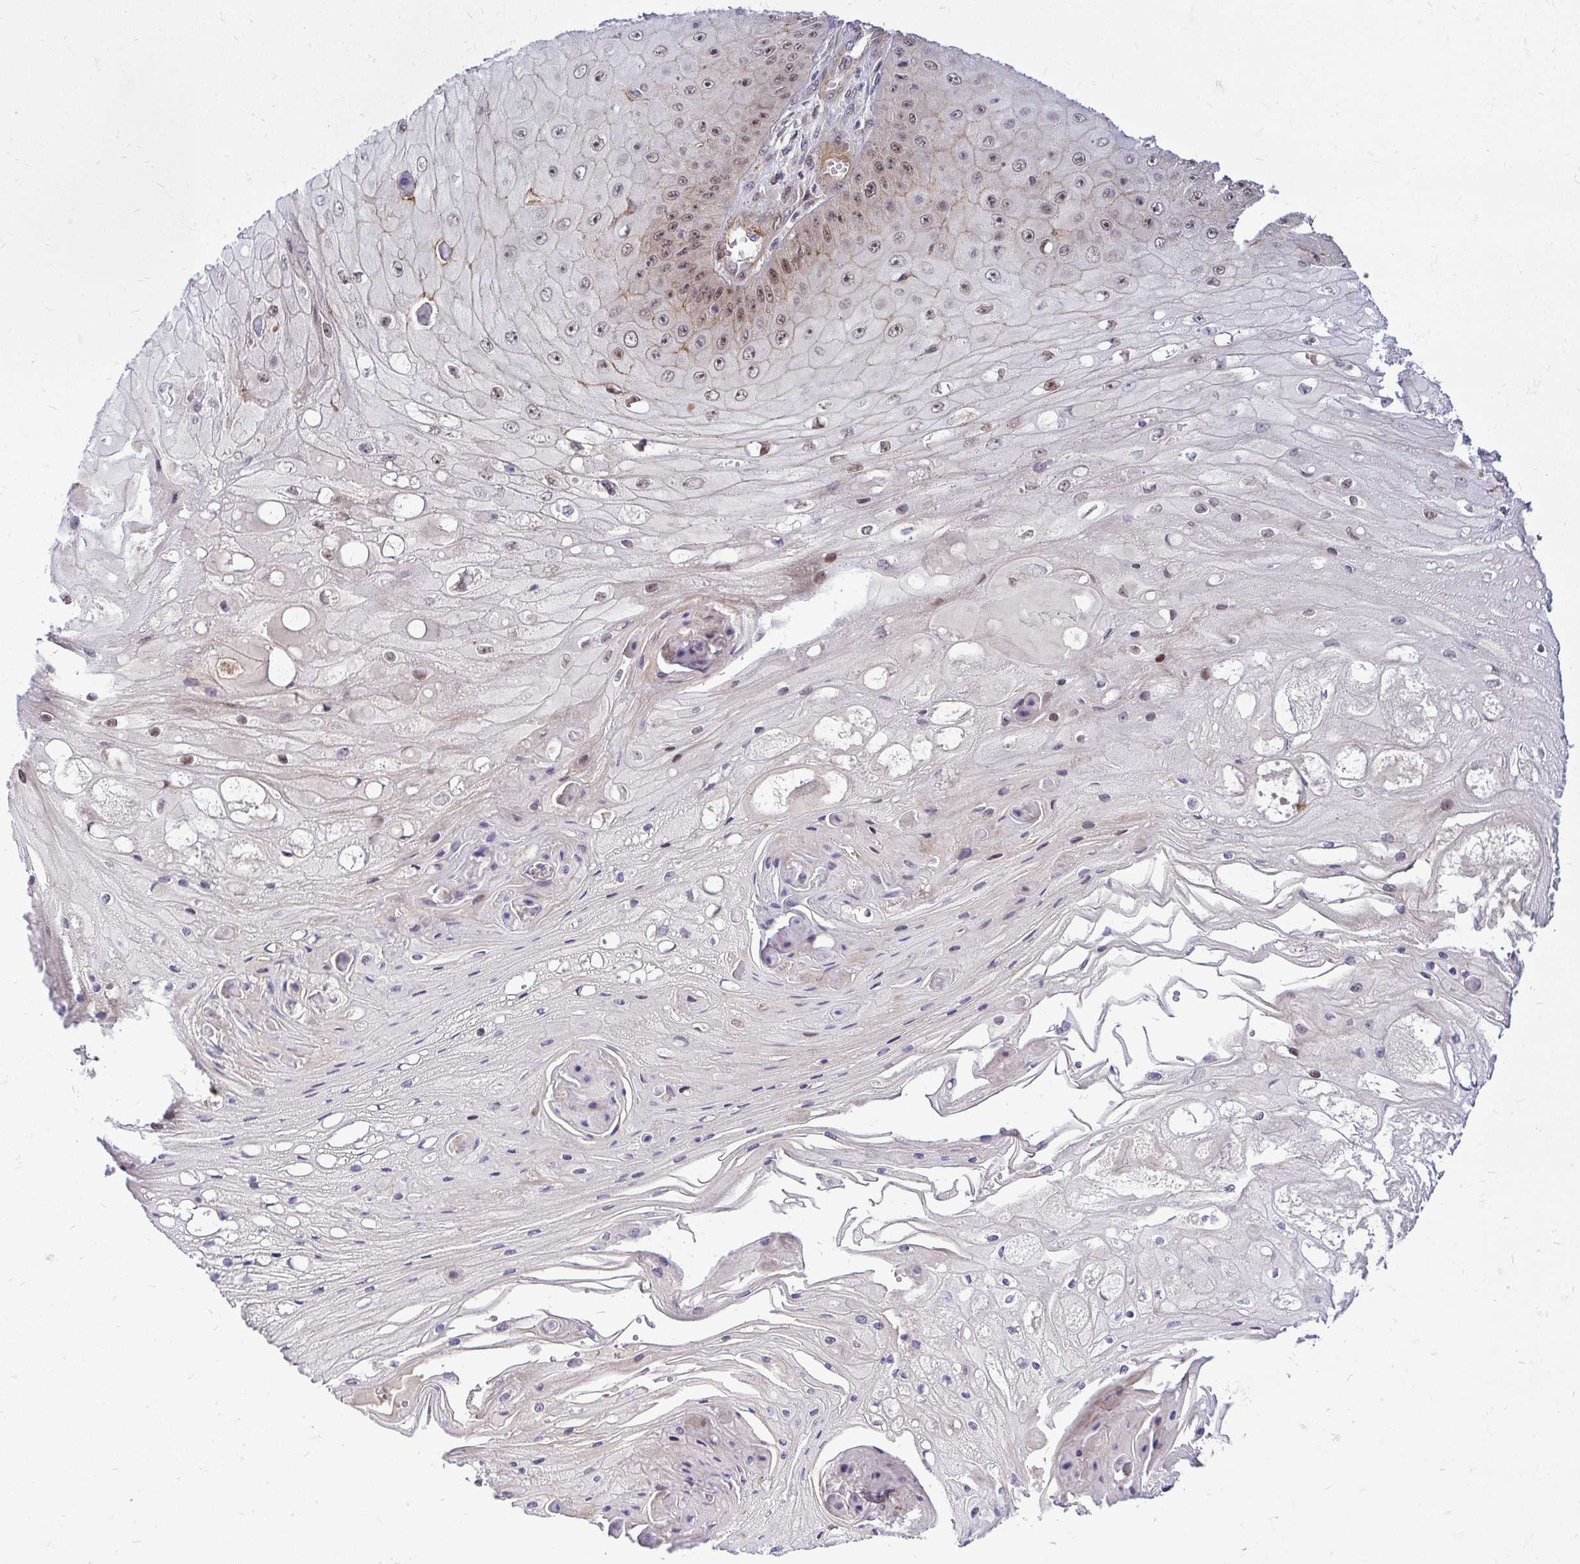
{"staining": {"intensity": "weak", "quantity": "<25%", "location": "nuclear"}, "tissue": "skin cancer", "cell_type": "Tumor cells", "image_type": "cancer", "snomed": [{"axis": "morphology", "description": "Squamous cell carcinoma, NOS"}, {"axis": "topography", "description": "Skin"}], "caption": "Skin cancer (squamous cell carcinoma) was stained to show a protein in brown. There is no significant staining in tumor cells.", "gene": "TRIP6", "patient": {"sex": "male", "age": 70}}